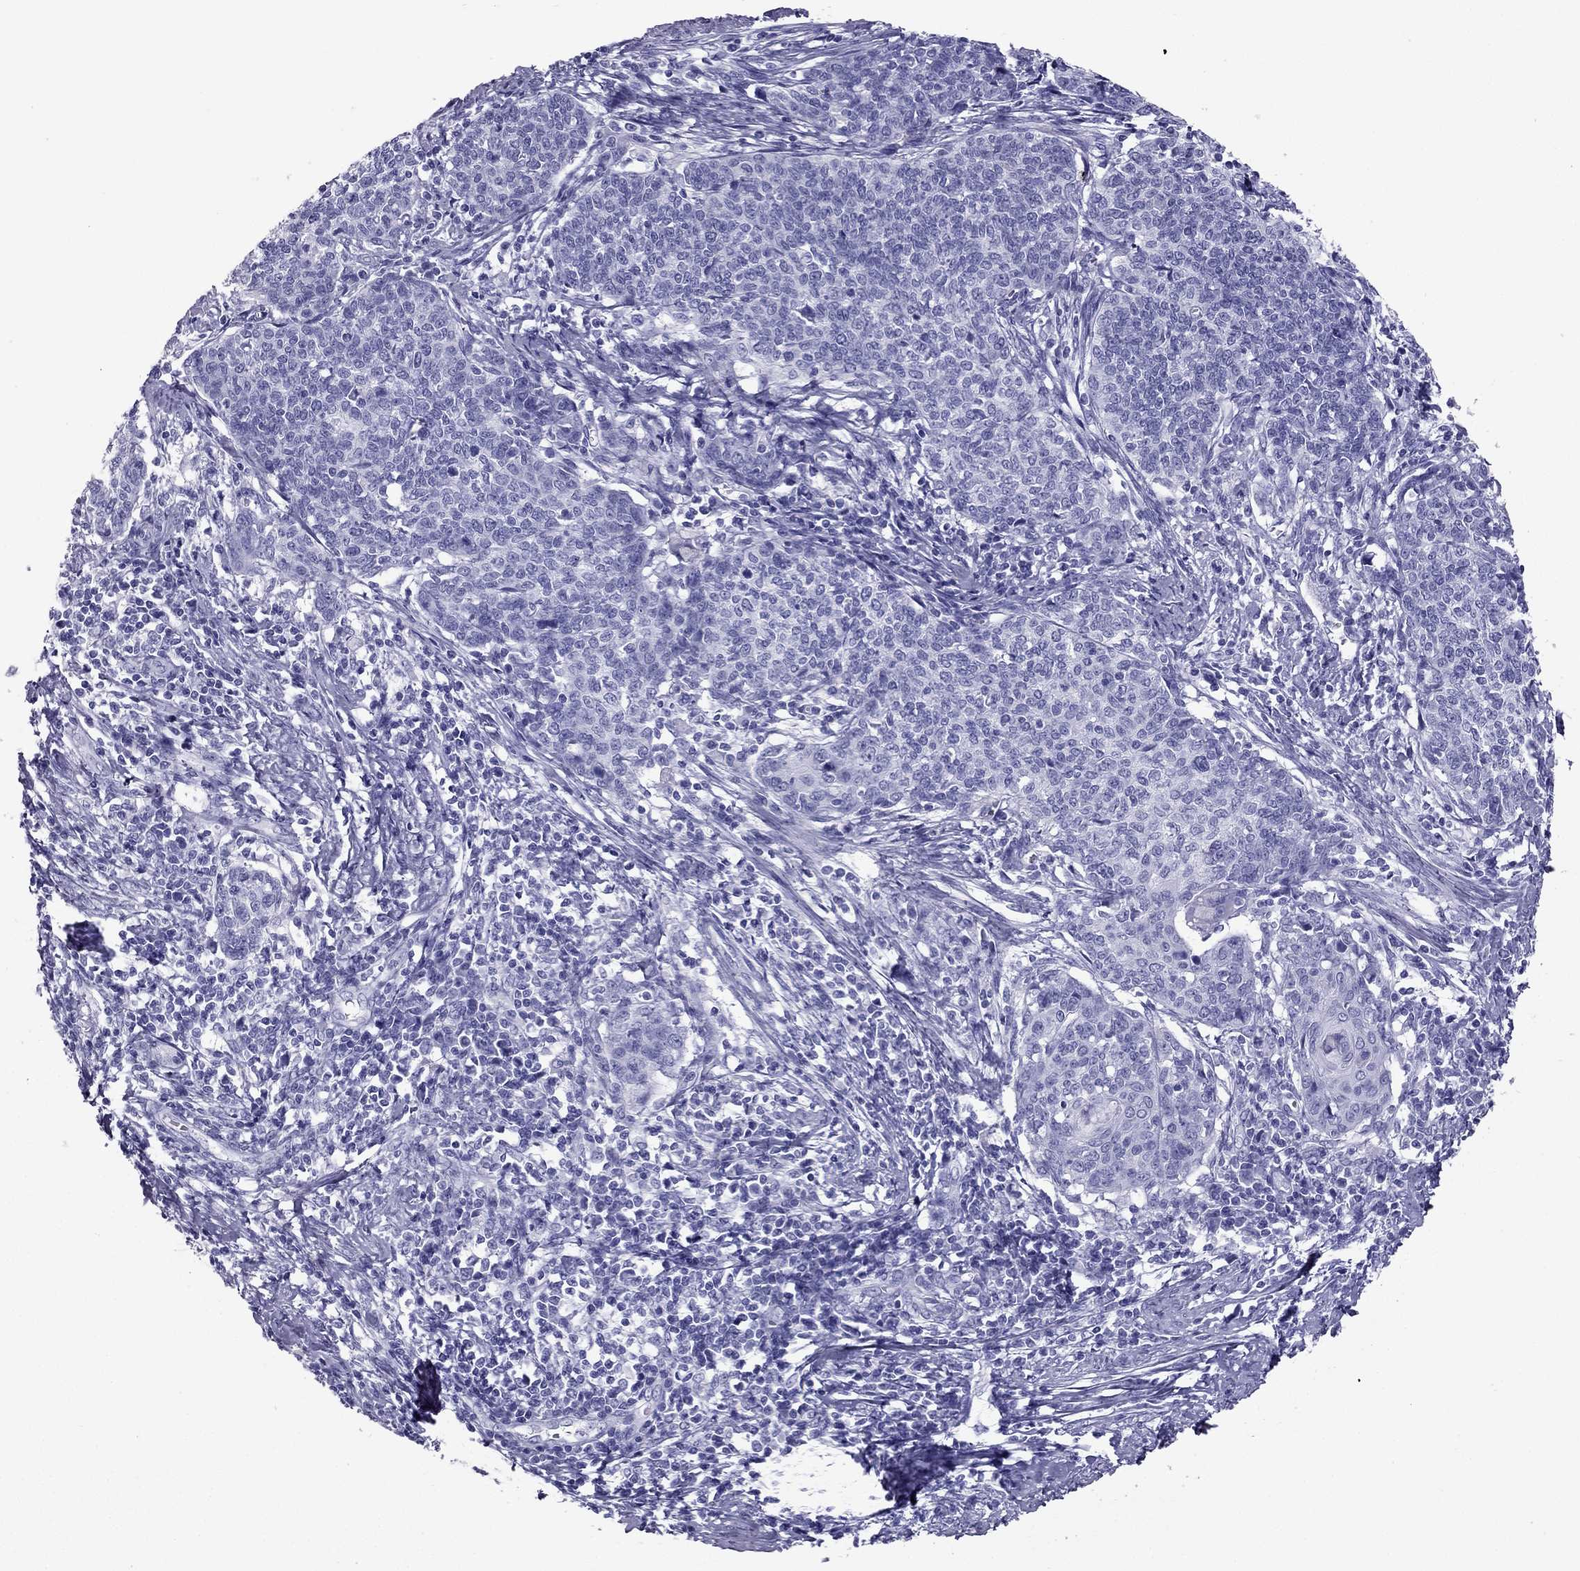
{"staining": {"intensity": "negative", "quantity": "none", "location": "none"}, "tissue": "cervical cancer", "cell_type": "Tumor cells", "image_type": "cancer", "snomed": [{"axis": "morphology", "description": "Squamous cell carcinoma, NOS"}, {"axis": "topography", "description": "Cervix"}], "caption": "Immunohistochemical staining of human cervical squamous cell carcinoma exhibits no significant staining in tumor cells.", "gene": "PDE6A", "patient": {"sex": "female", "age": 39}}